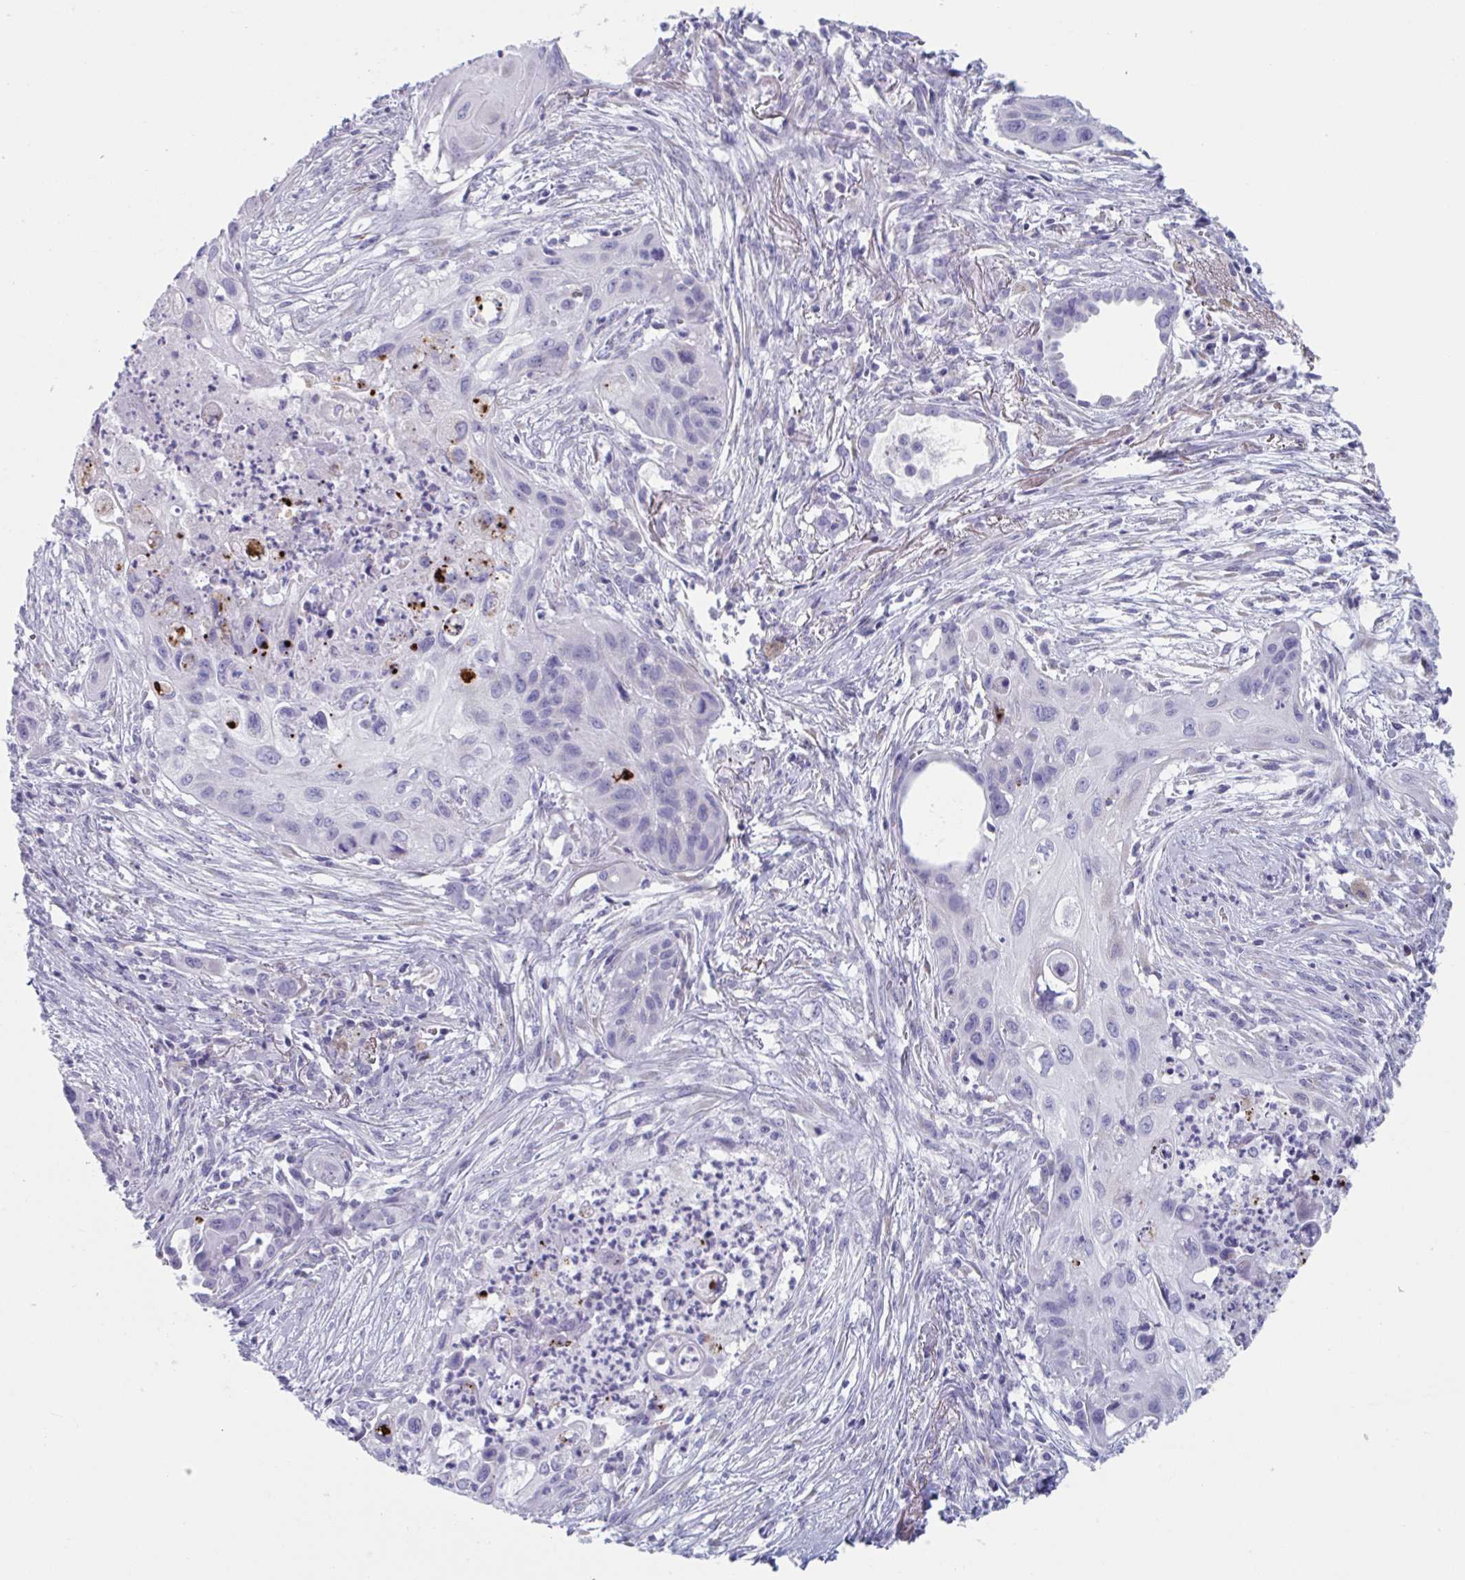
{"staining": {"intensity": "negative", "quantity": "none", "location": "none"}, "tissue": "lung cancer", "cell_type": "Tumor cells", "image_type": "cancer", "snomed": [{"axis": "morphology", "description": "Squamous cell carcinoma, NOS"}, {"axis": "topography", "description": "Lung"}], "caption": "DAB (3,3'-diaminobenzidine) immunohistochemical staining of squamous cell carcinoma (lung) displays no significant positivity in tumor cells.", "gene": "HSD11B2", "patient": {"sex": "male", "age": 71}}